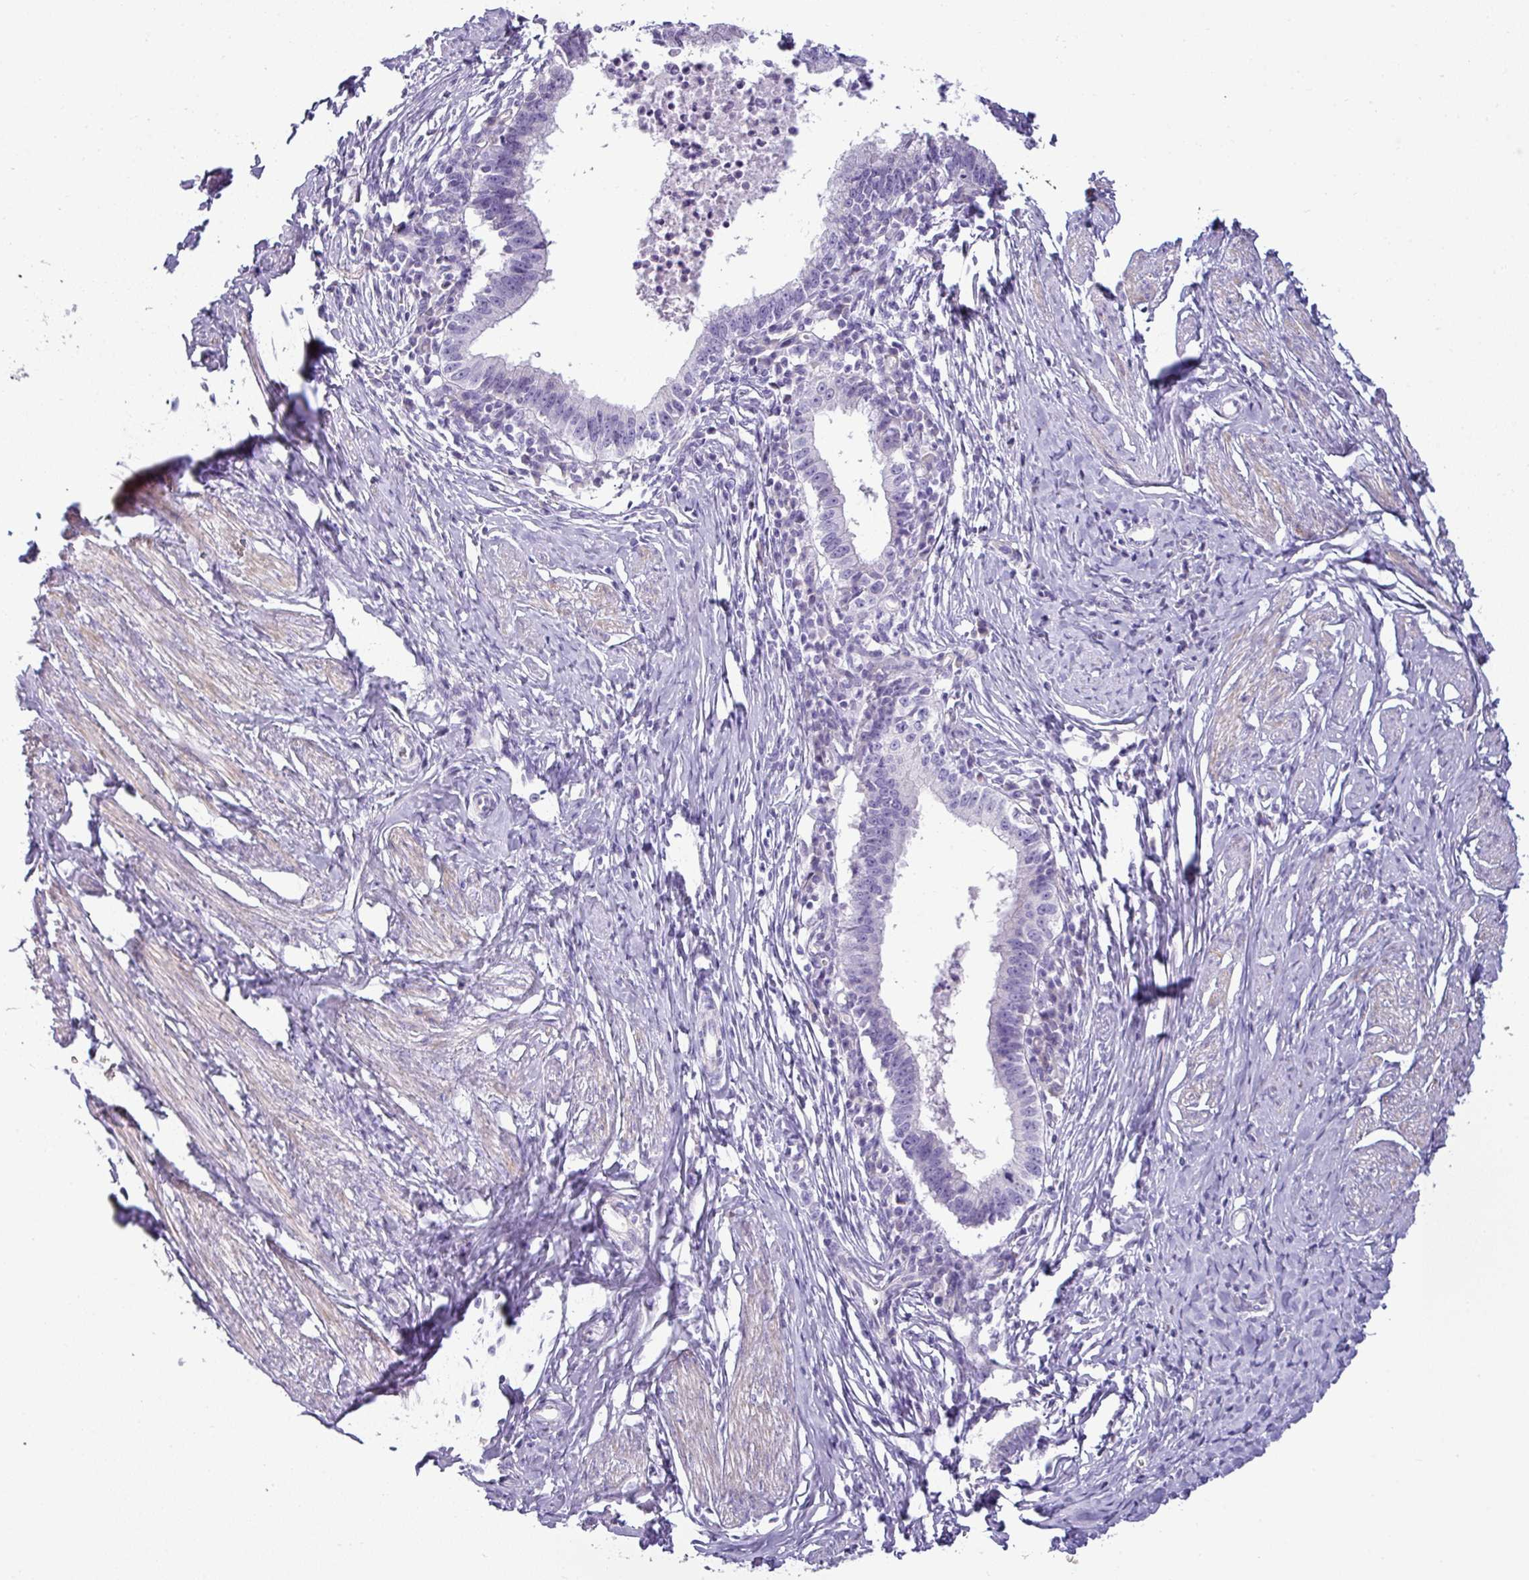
{"staining": {"intensity": "negative", "quantity": "none", "location": "none"}, "tissue": "cervical cancer", "cell_type": "Tumor cells", "image_type": "cancer", "snomed": [{"axis": "morphology", "description": "Adenocarcinoma, NOS"}, {"axis": "topography", "description": "Cervix"}], "caption": "This is an IHC micrograph of cervical adenocarcinoma. There is no positivity in tumor cells.", "gene": "VCX2", "patient": {"sex": "female", "age": 36}}